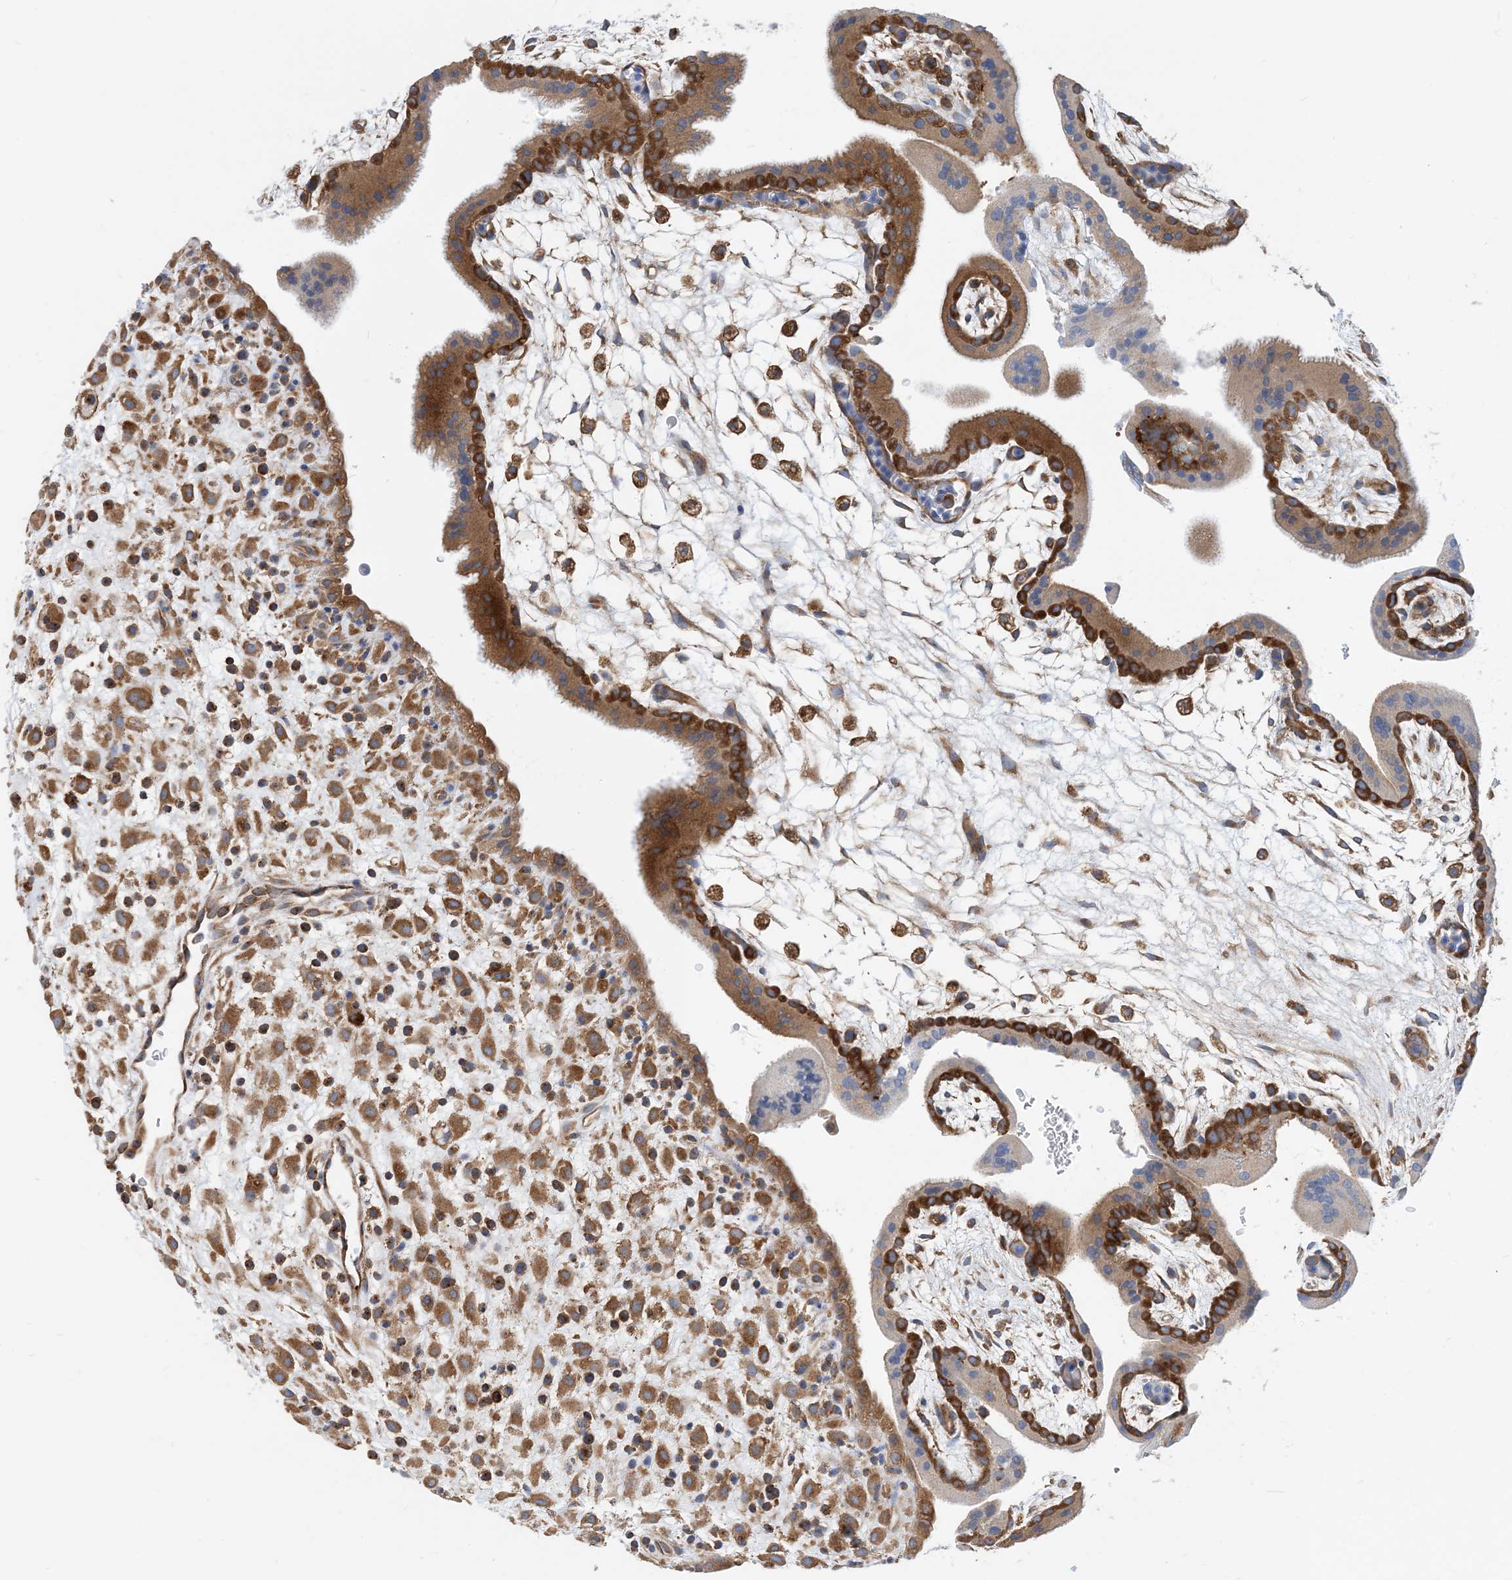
{"staining": {"intensity": "moderate", "quantity": ">75%", "location": "cytoplasmic/membranous"}, "tissue": "placenta", "cell_type": "Decidual cells", "image_type": "normal", "snomed": [{"axis": "morphology", "description": "Normal tissue, NOS"}, {"axis": "topography", "description": "Placenta"}], "caption": "Protein staining of normal placenta demonstrates moderate cytoplasmic/membranous positivity in about >75% of decidual cells. (IHC, brightfield microscopy, high magnification).", "gene": "DYNC1LI1", "patient": {"sex": "female", "age": 35}}